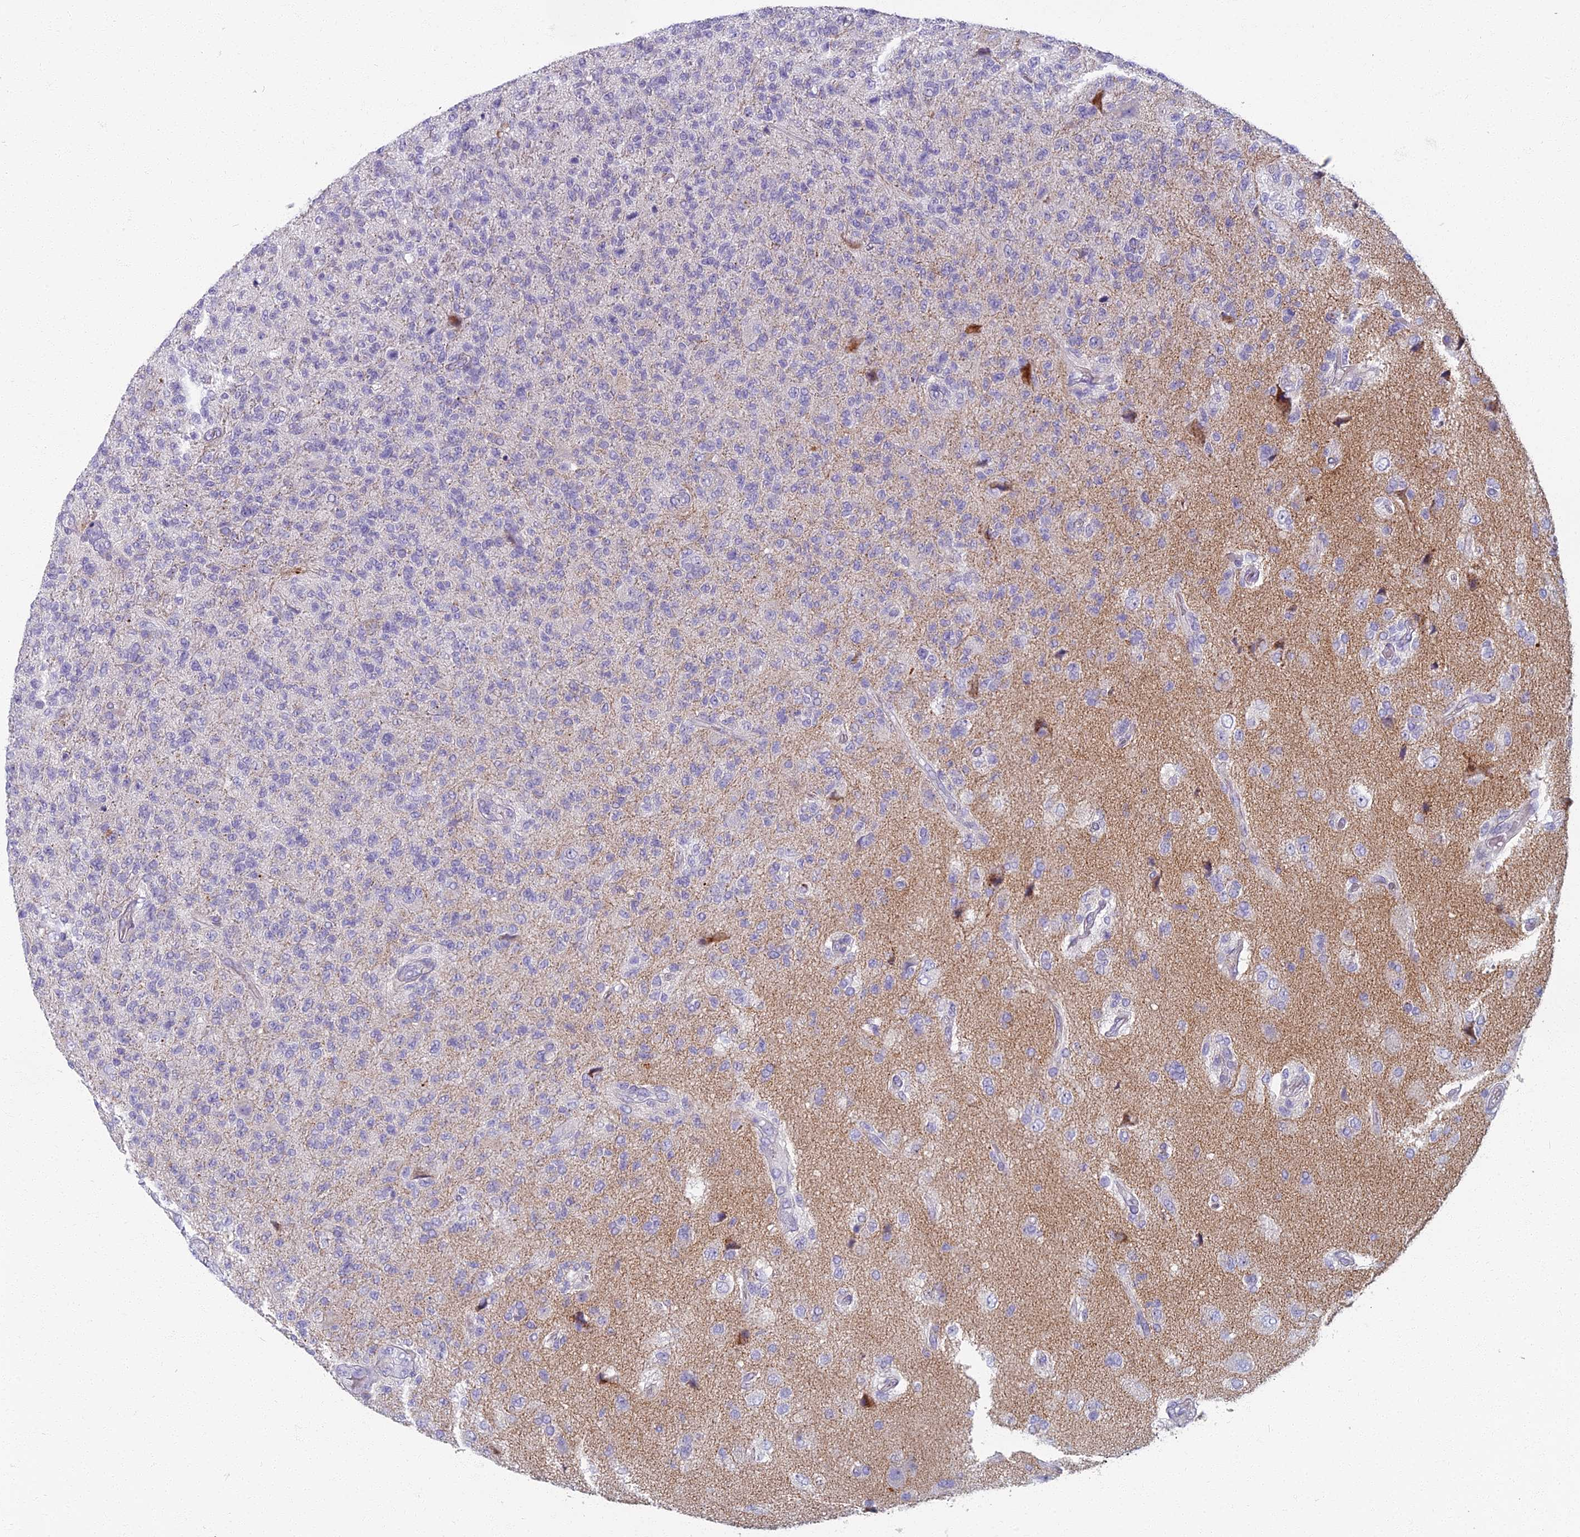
{"staining": {"intensity": "negative", "quantity": "none", "location": "none"}, "tissue": "glioma", "cell_type": "Tumor cells", "image_type": "cancer", "snomed": [{"axis": "morphology", "description": "Glioma, malignant, High grade"}, {"axis": "topography", "description": "Brain"}], "caption": "Immunohistochemistry (IHC) of human glioma shows no positivity in tumor cells.", "gene": "ARL15", "patient": {"sex": "male", "age": 56}}